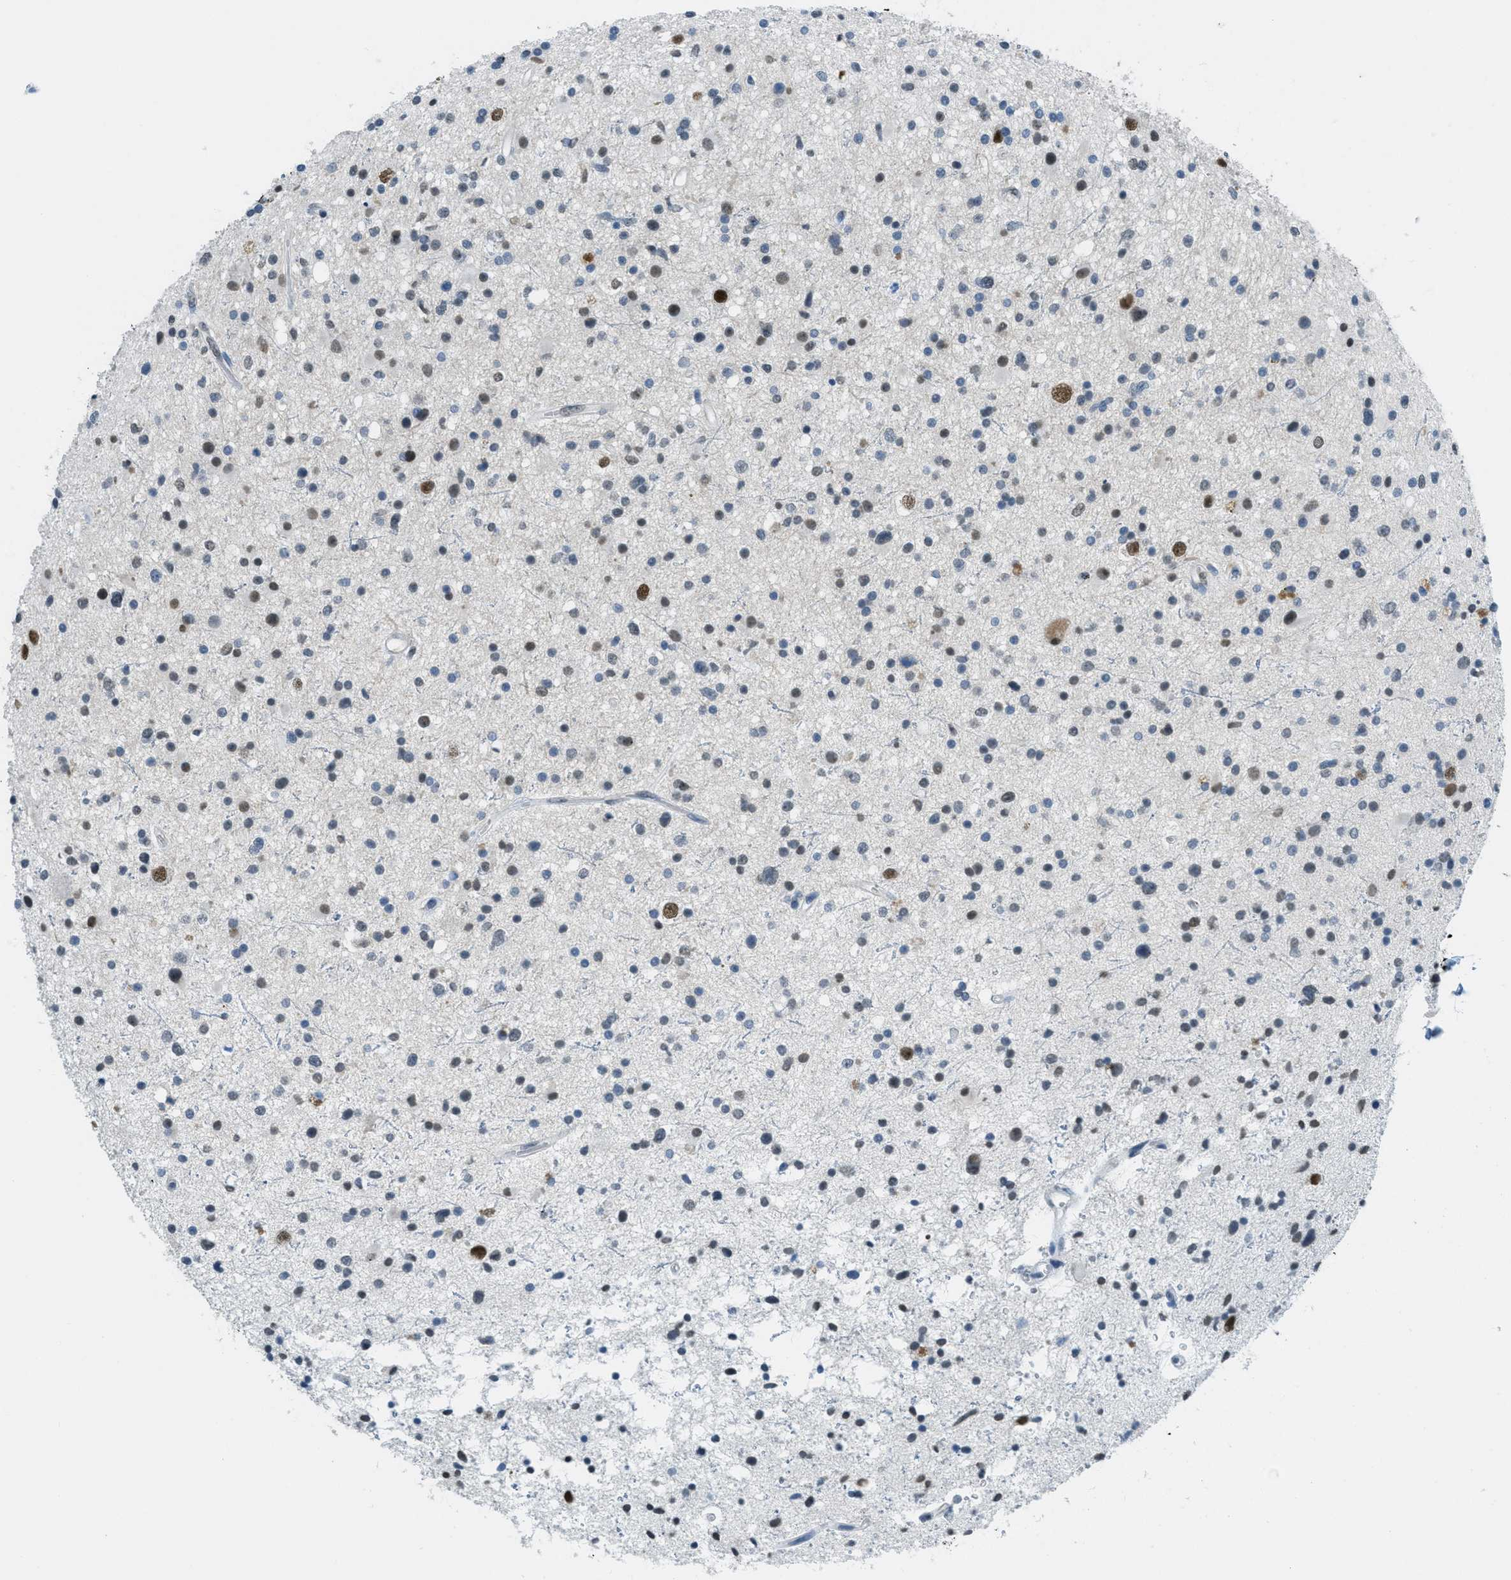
{"staining": {"intensity": "strong", "quantity": "25%-75%", "location": "nuclear"}, "tissue": "glioma", "cell_type": "Tumor cells", "image_type": "cancer", "snomed": [{"axis": "morphology", "description": "Glioma, malignant, High grade"}, {"axis": "topography", "description": "Brain"}], "caption": "The micrograph shows immunohistochemical staining of glioma. There is strong nuclear positivity is present in approximately 25%-75% of tumor cells. The staining was performed using DAB to visualize the protein expression in brown, while the nuclei were stained in blue with hematoxylin (Magnification: 20x).", "gene": "TTC13", "patient": {"sex": "male", "age": 33}}